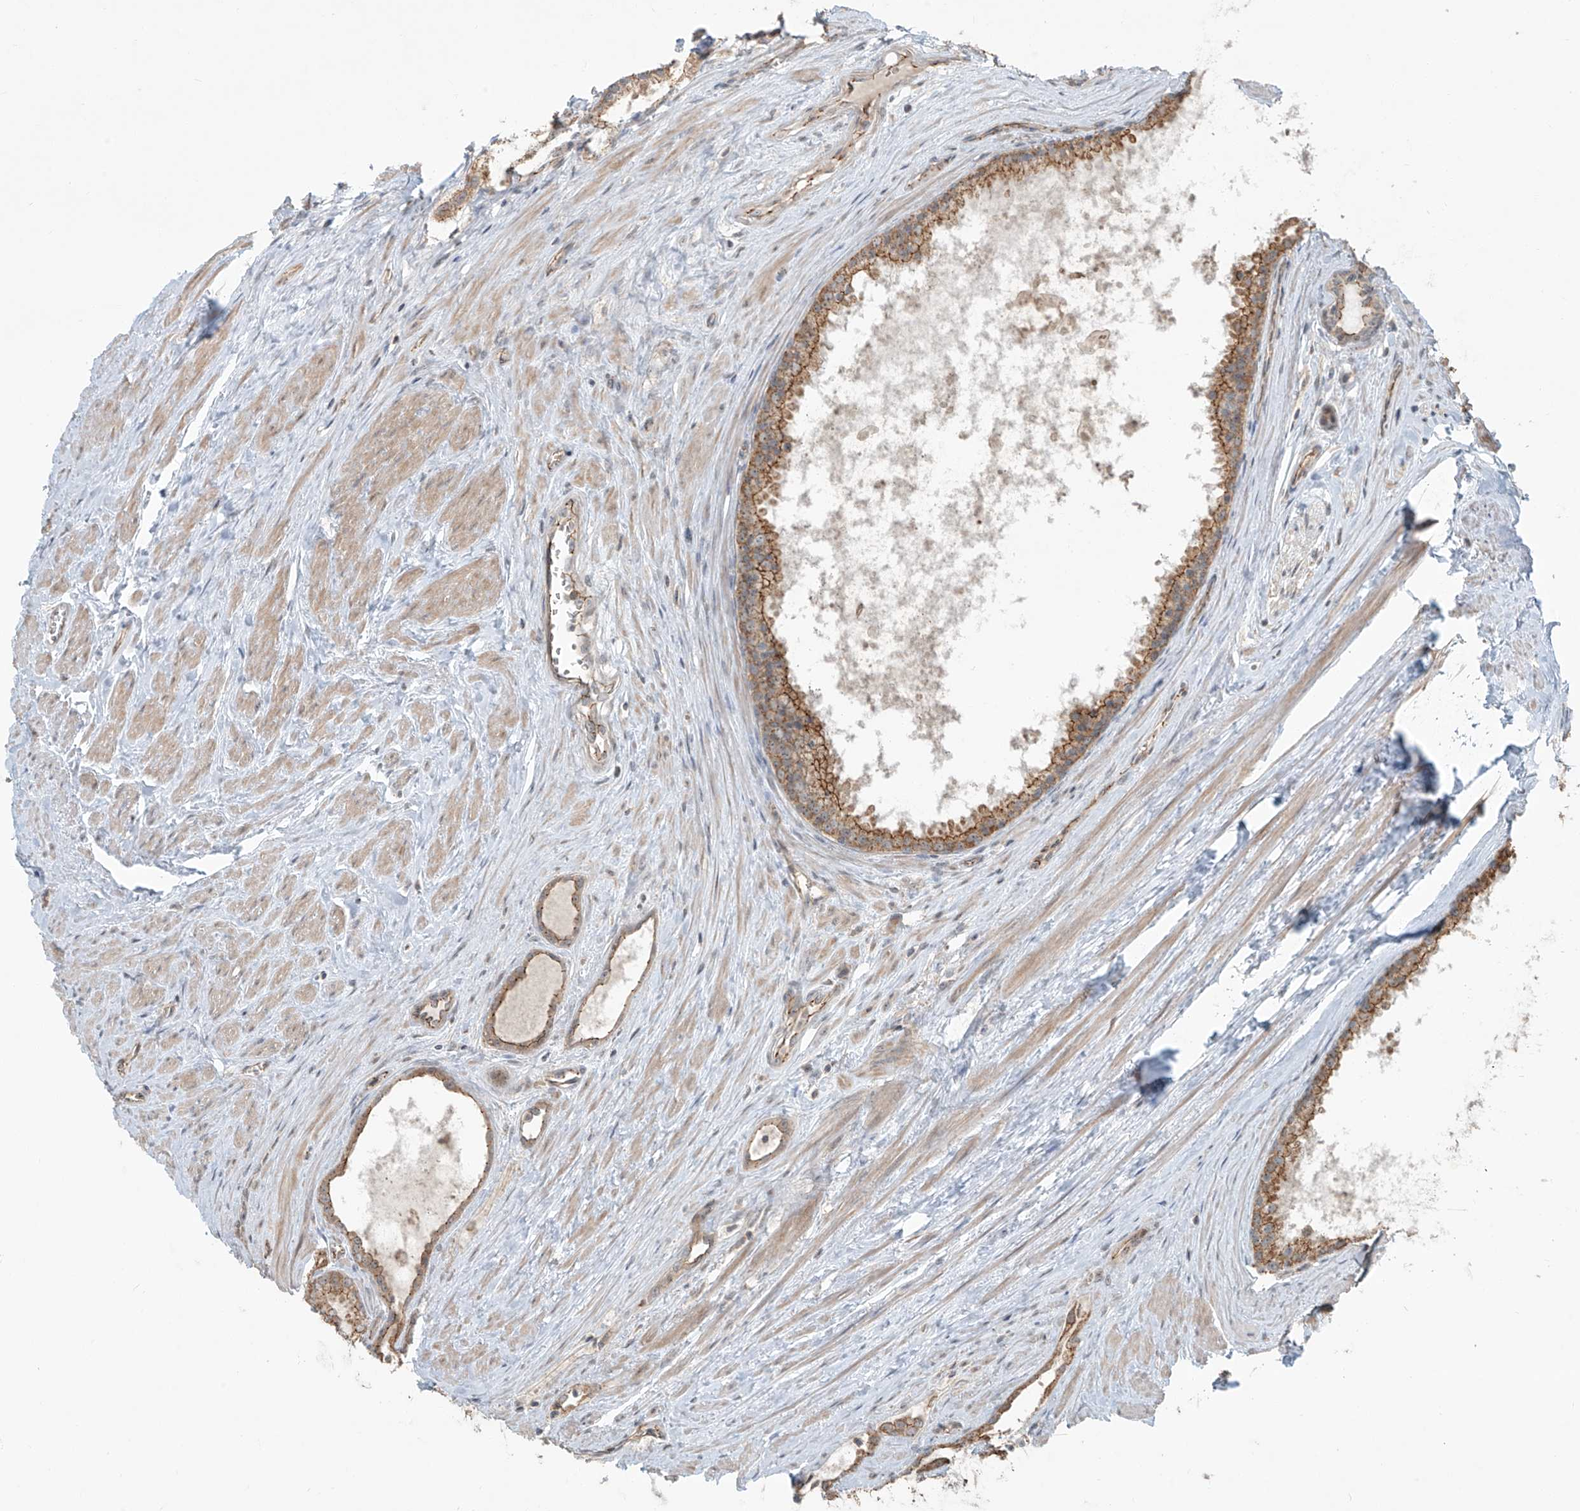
{"staining": {"intensity": "moderate", "quantity": ">75%", "location": "cytoplasmic/membranous"}, "tissue": "prostate cancer", "cell_type": "Tumor cells", "image_type": "cancer", "snomed": [{"axis": "morphology", "description": "Adenocarcinoma, High grade"}, {"axis": "topography", "description": "Prostate"}], "caption": "An IHC histopathology image of tumor tissue is shown. Protein staining in brown labels moderate cytoplasmic/membranous positivity in prostate high-grade adenocarcinoma within tumor cells.", "gene": "ZNF16", "patient": {"sex": "male", "age": 68}}